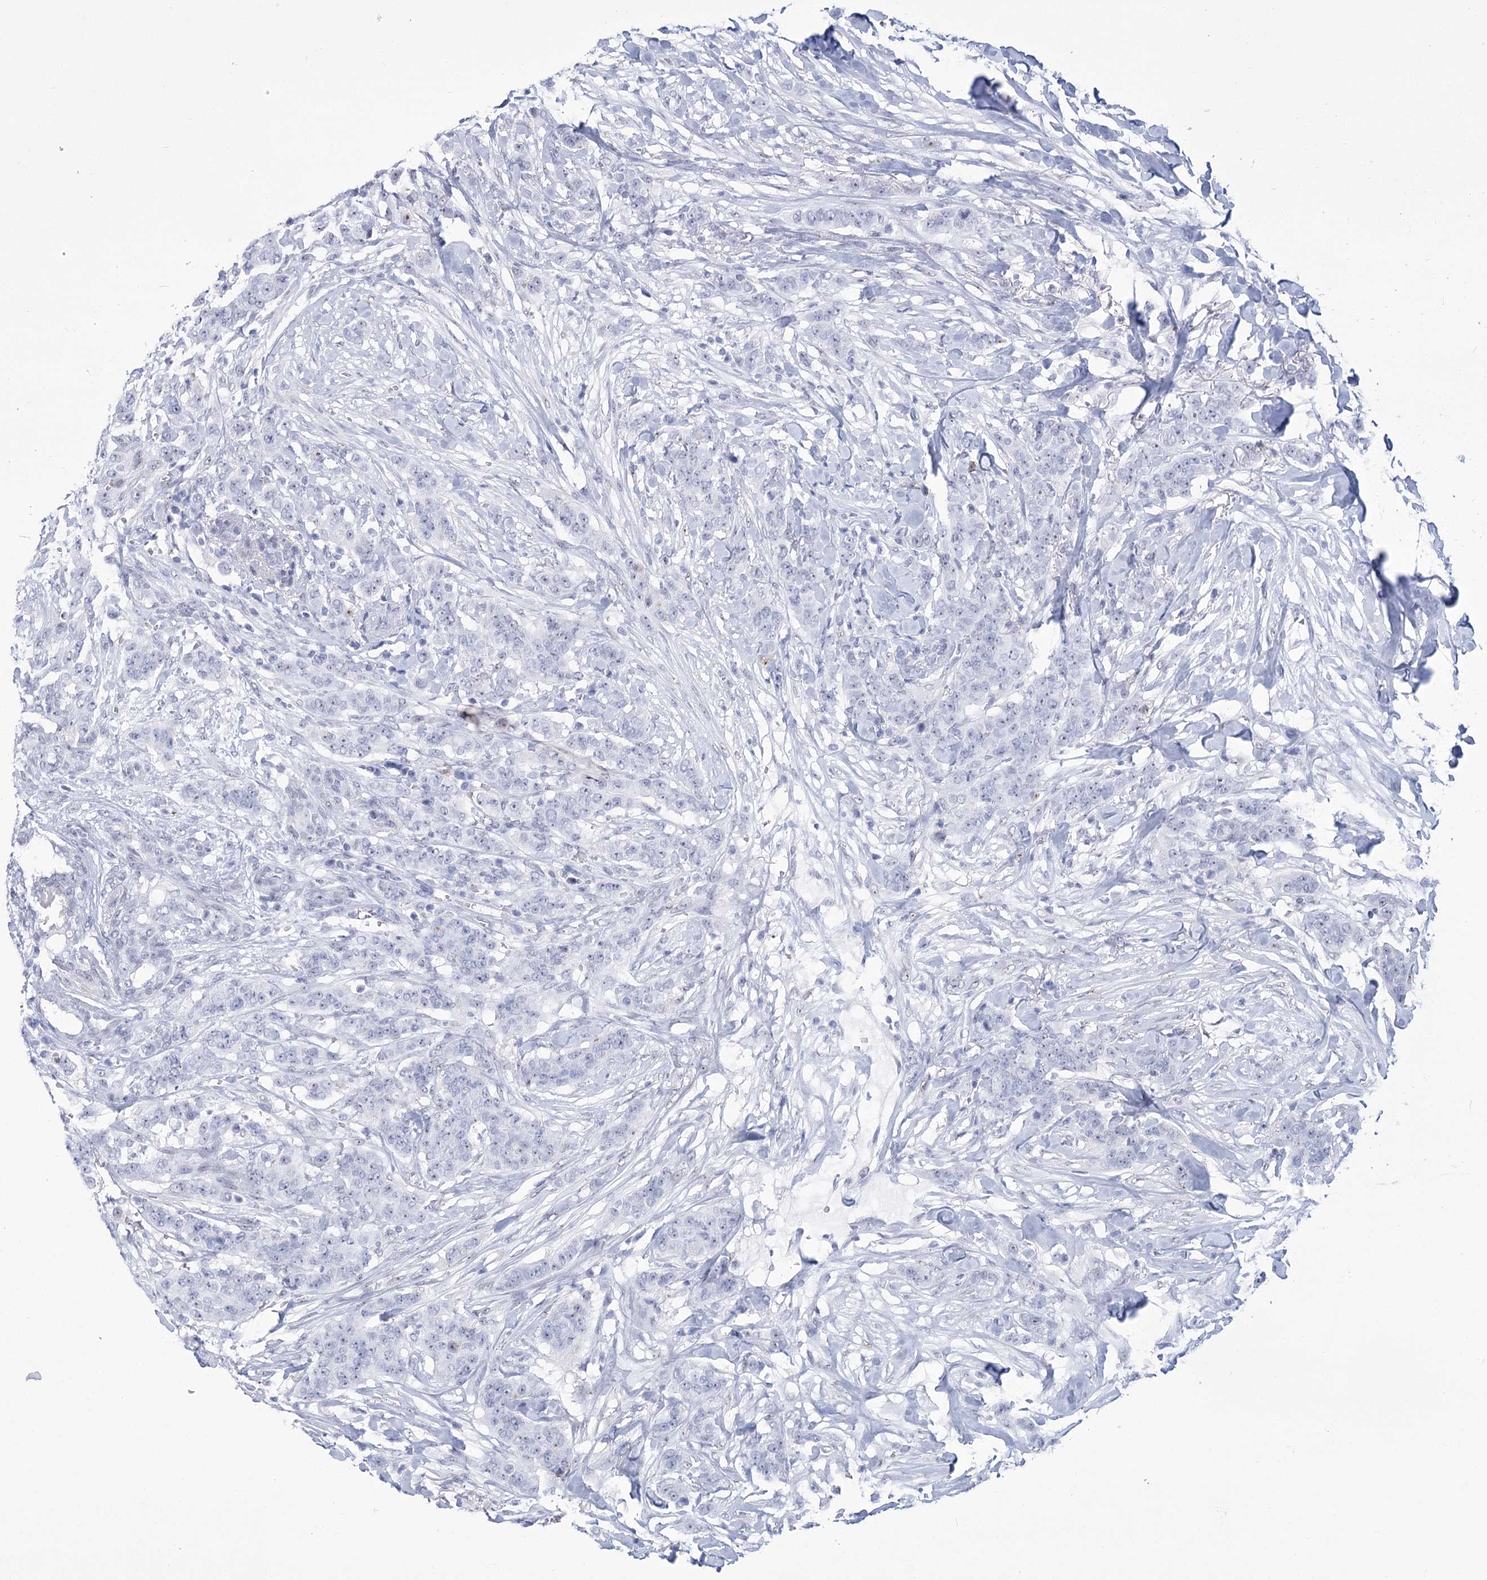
{"staining": {"intensity": "negative", "quantity": "none", "location": "none"}, "tissue": "breast cancer", "cell_type": "Tumor cells", "image_type": "cancer", "snomed": [{"axis": "morphology", "description": "Duct carcinoma"}, {"axis": "topography", "description": "Breast"}], "caption": "Immunohistochemistry (IHC) image of human breast cancer stained for a protein (brown), which exhibits no positivity in tumor cells. (DAB (3,3'-diaminobenzidine) IHC with hematoxylin counter stain).", "gene": "HORMAD1", "patient": {"sex": "female", "age": 40}}